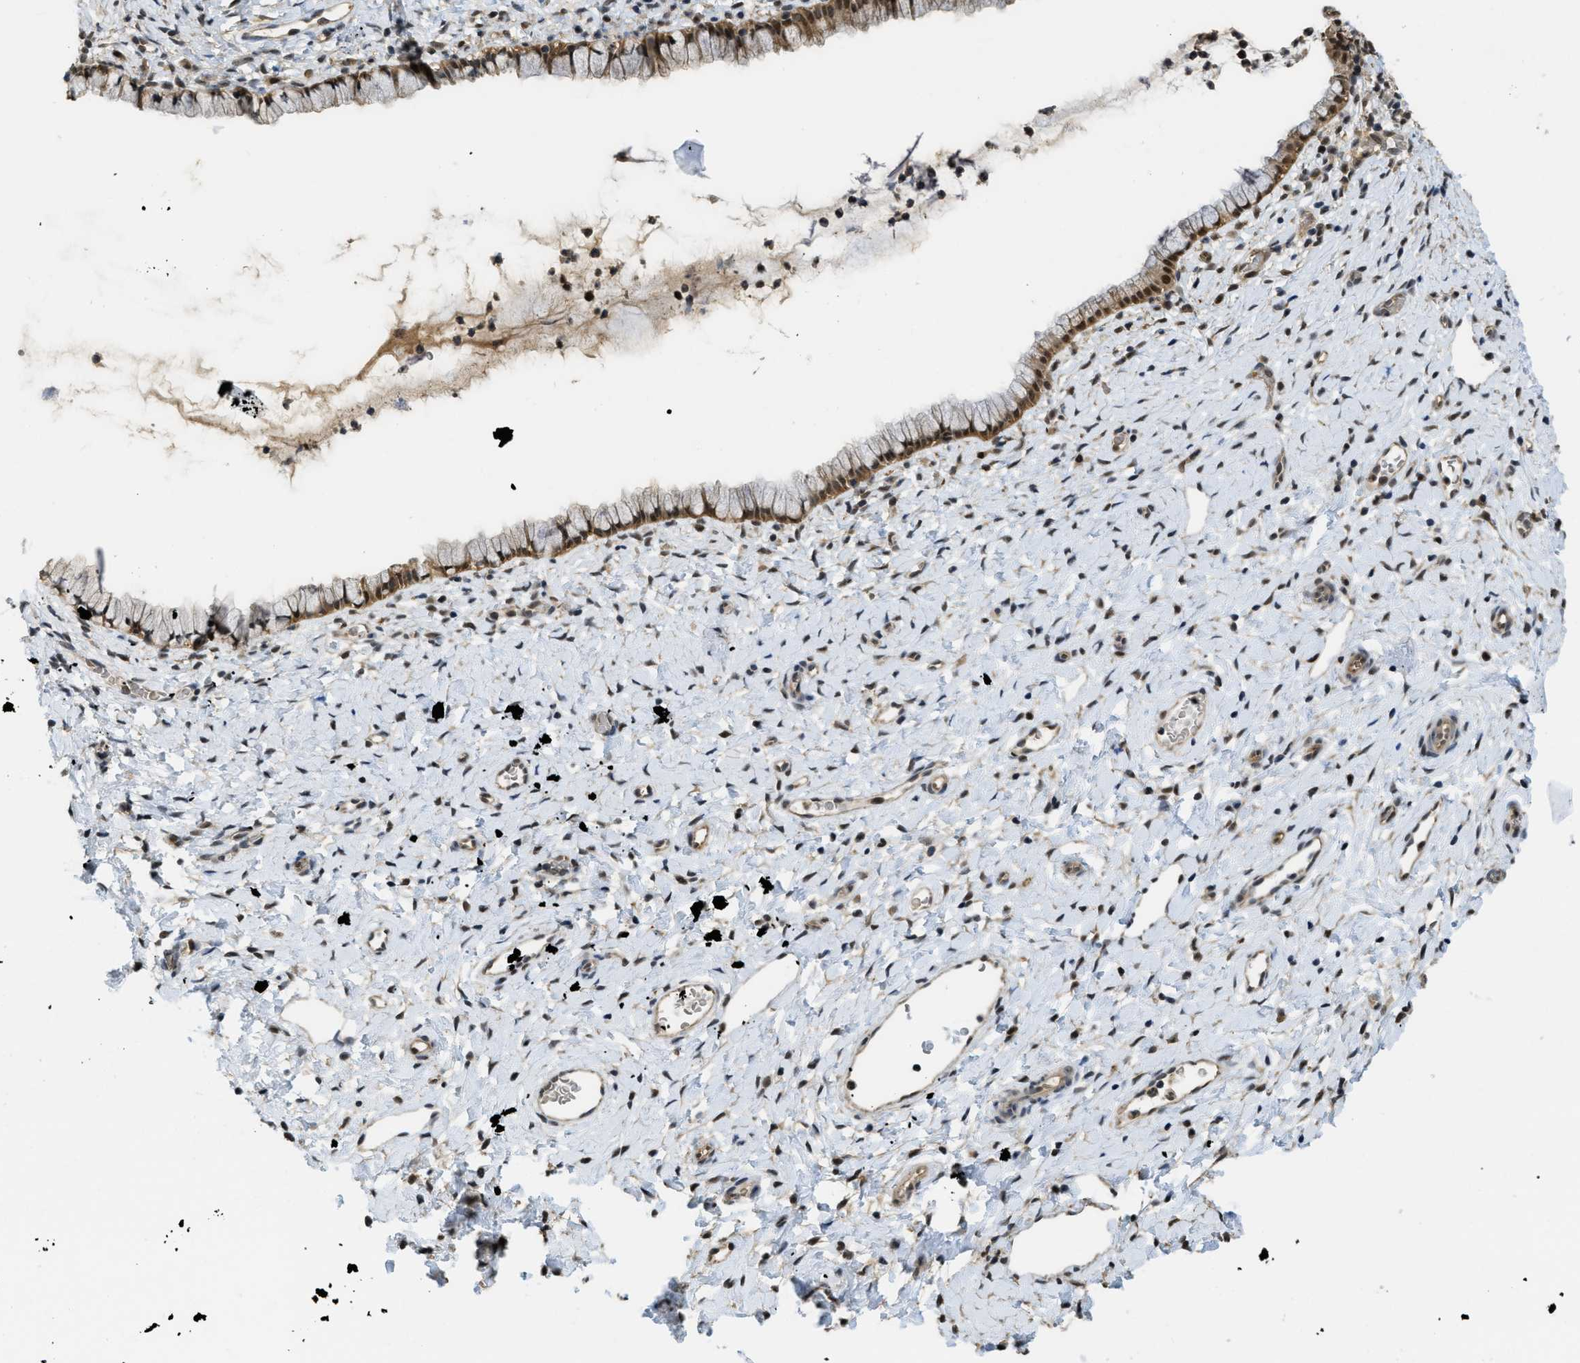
{"staining": {"intensity": "moderate", "quantity": ">75%", "location": "cytoplasmic/membranous,nuclear"}, "tissue": "cervix", "cell_type": "Glandular cells", "image_type": "normal", "snomed": [{"axis": "morphology", "description": "Normal tissue, NOS"}, {"axis": "topography", "description": "Cervix"}], "caption": "A high-resolution micrograph shows IHC staining of unremarkable cervix, which displays moderate cytoplasmic/membranous,nuclear positivity in about >75% of glandular cells.", "gene": "PSMC5", "patient": {"sex": "female", "age": 72}}